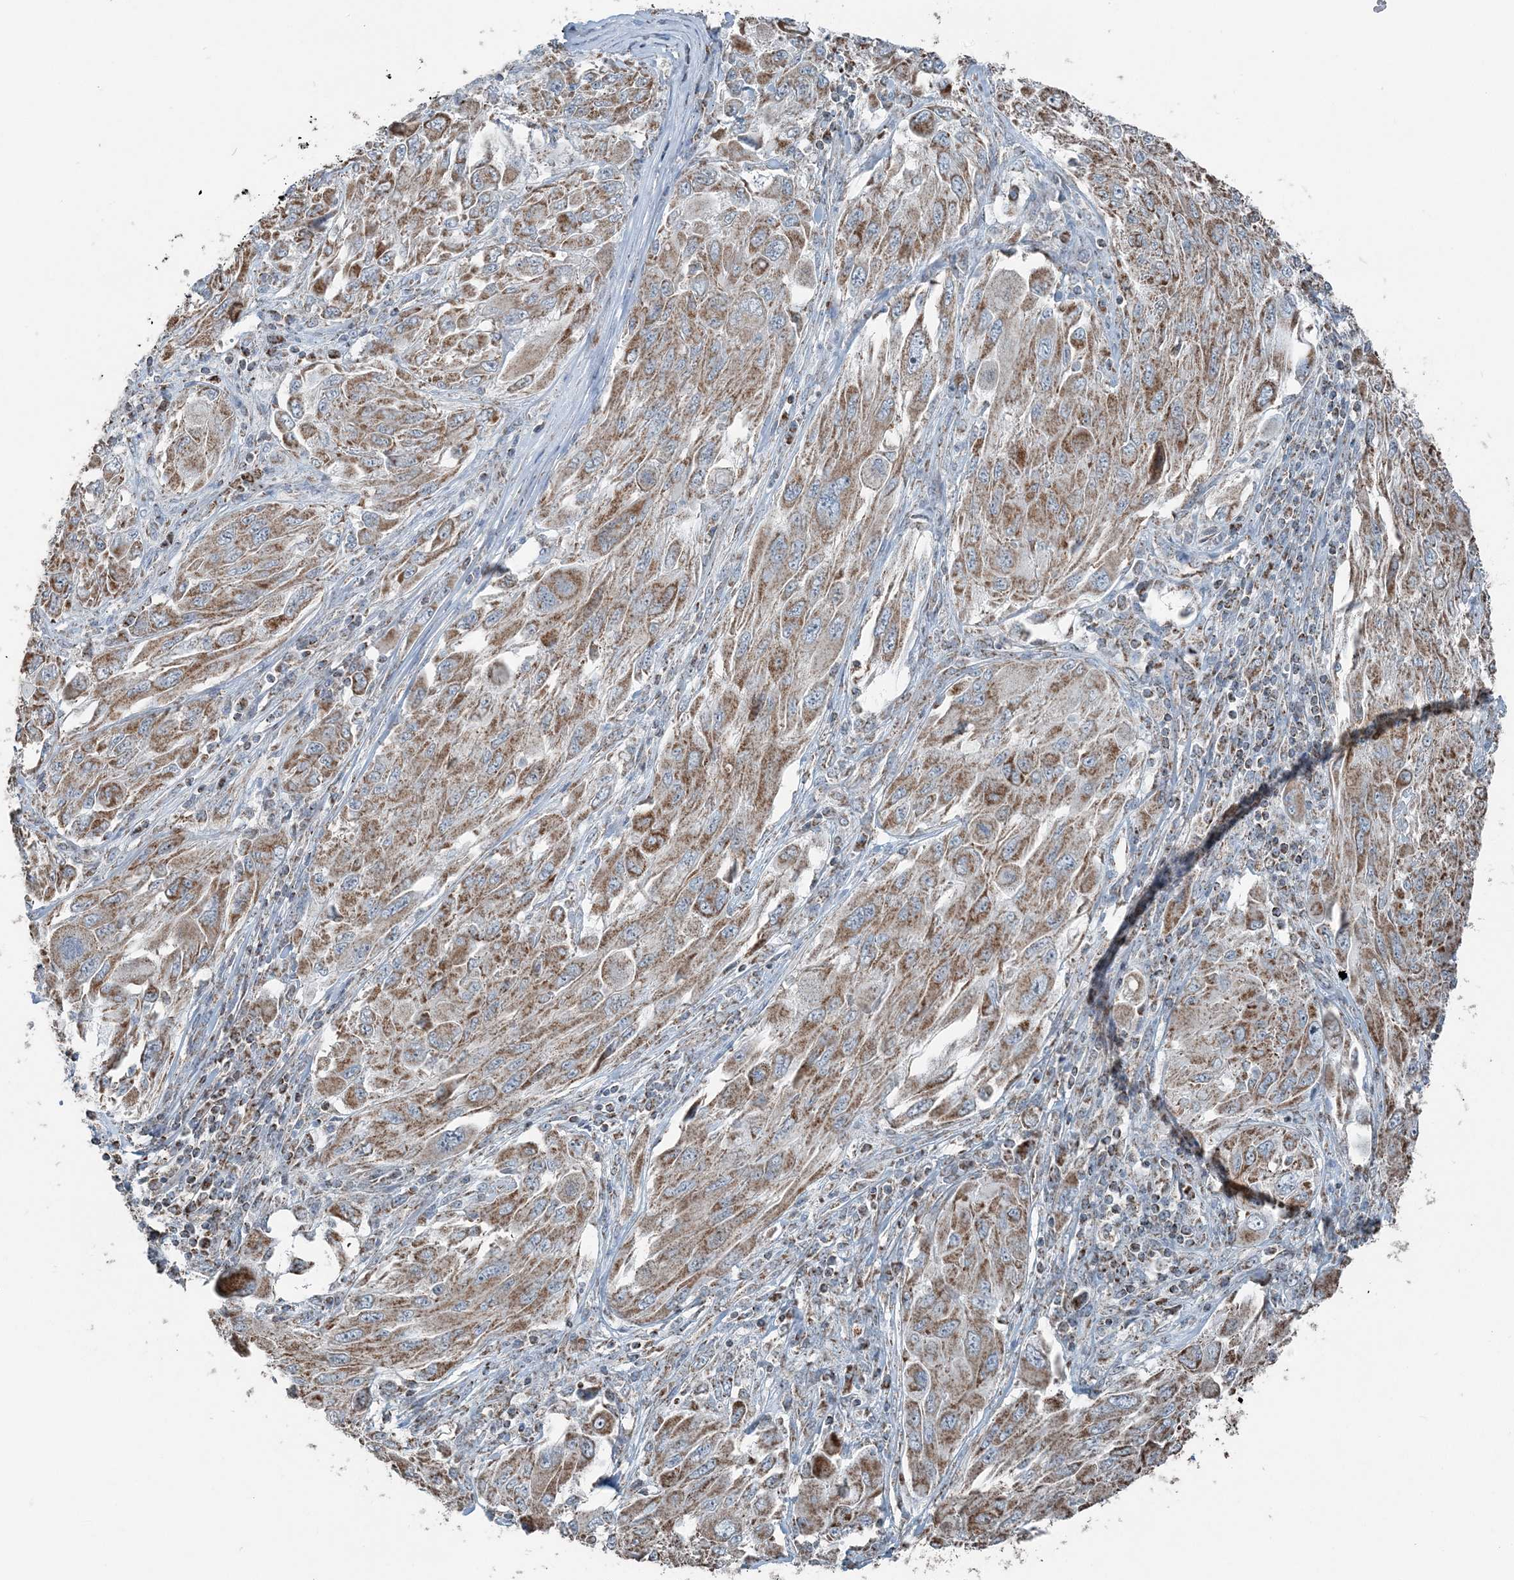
{"staining": {"intensity": "moderate", "quantity": ">75%", "location": "cytoplasmic/membranous"}, "tissue": "melanoma", "cell_type": "Tumor cells", "image_type": "cancer", "snomed": [{"axis": "morphology", "description": "Malignant melanoma, NOS"}, {"axis": "topography", "description": "Skin"}], "caption": "Immunohistochemical staining of melanoma shows medium levels of moderate cytoplasmic/membranous protein expression in about >75% of tumor cells.", "gene": "SUCLG1", "patient": {"sex": "female", "age": 91}}